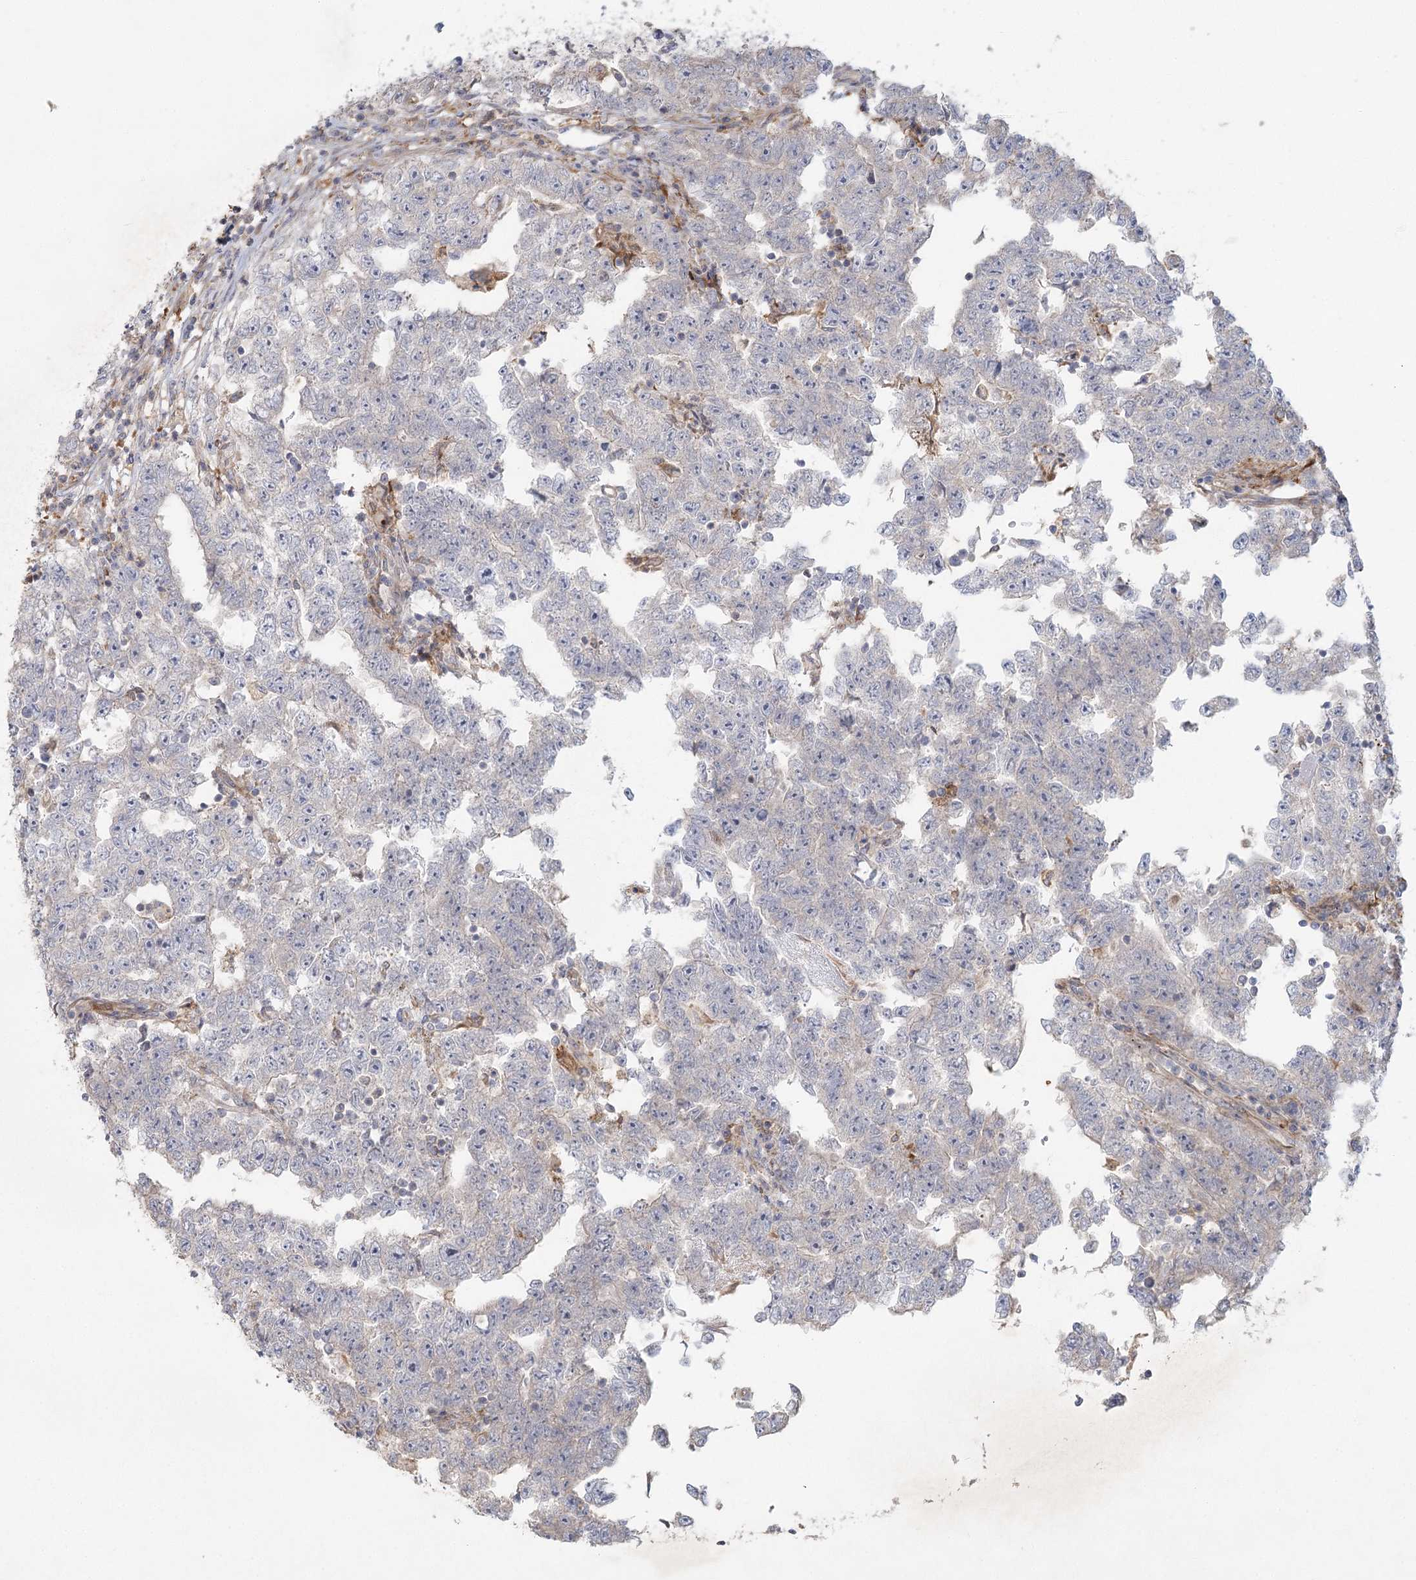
{"staining": {"intensity": "negative", "quantity": "none", "location": "none"}, "tissue": "testis cancer", "cell_type": "Tumor cells", "image_type": "cancer", "snomed": [{"axis": "morphology", "description": "Carcinoma, Embryonal, NOS"}, {"axis": "topography", "description": "Testis"}], "caption": "Tumor cells are negative for brown protein staining in testis cancer. (Brightfield microscopy of DAB (3,3'-diaminobenzidine) immunohistochemistry (IHC) at high magnification).", "gene": "FAM110C", "patient": {"sex": "male", "age": 25}}